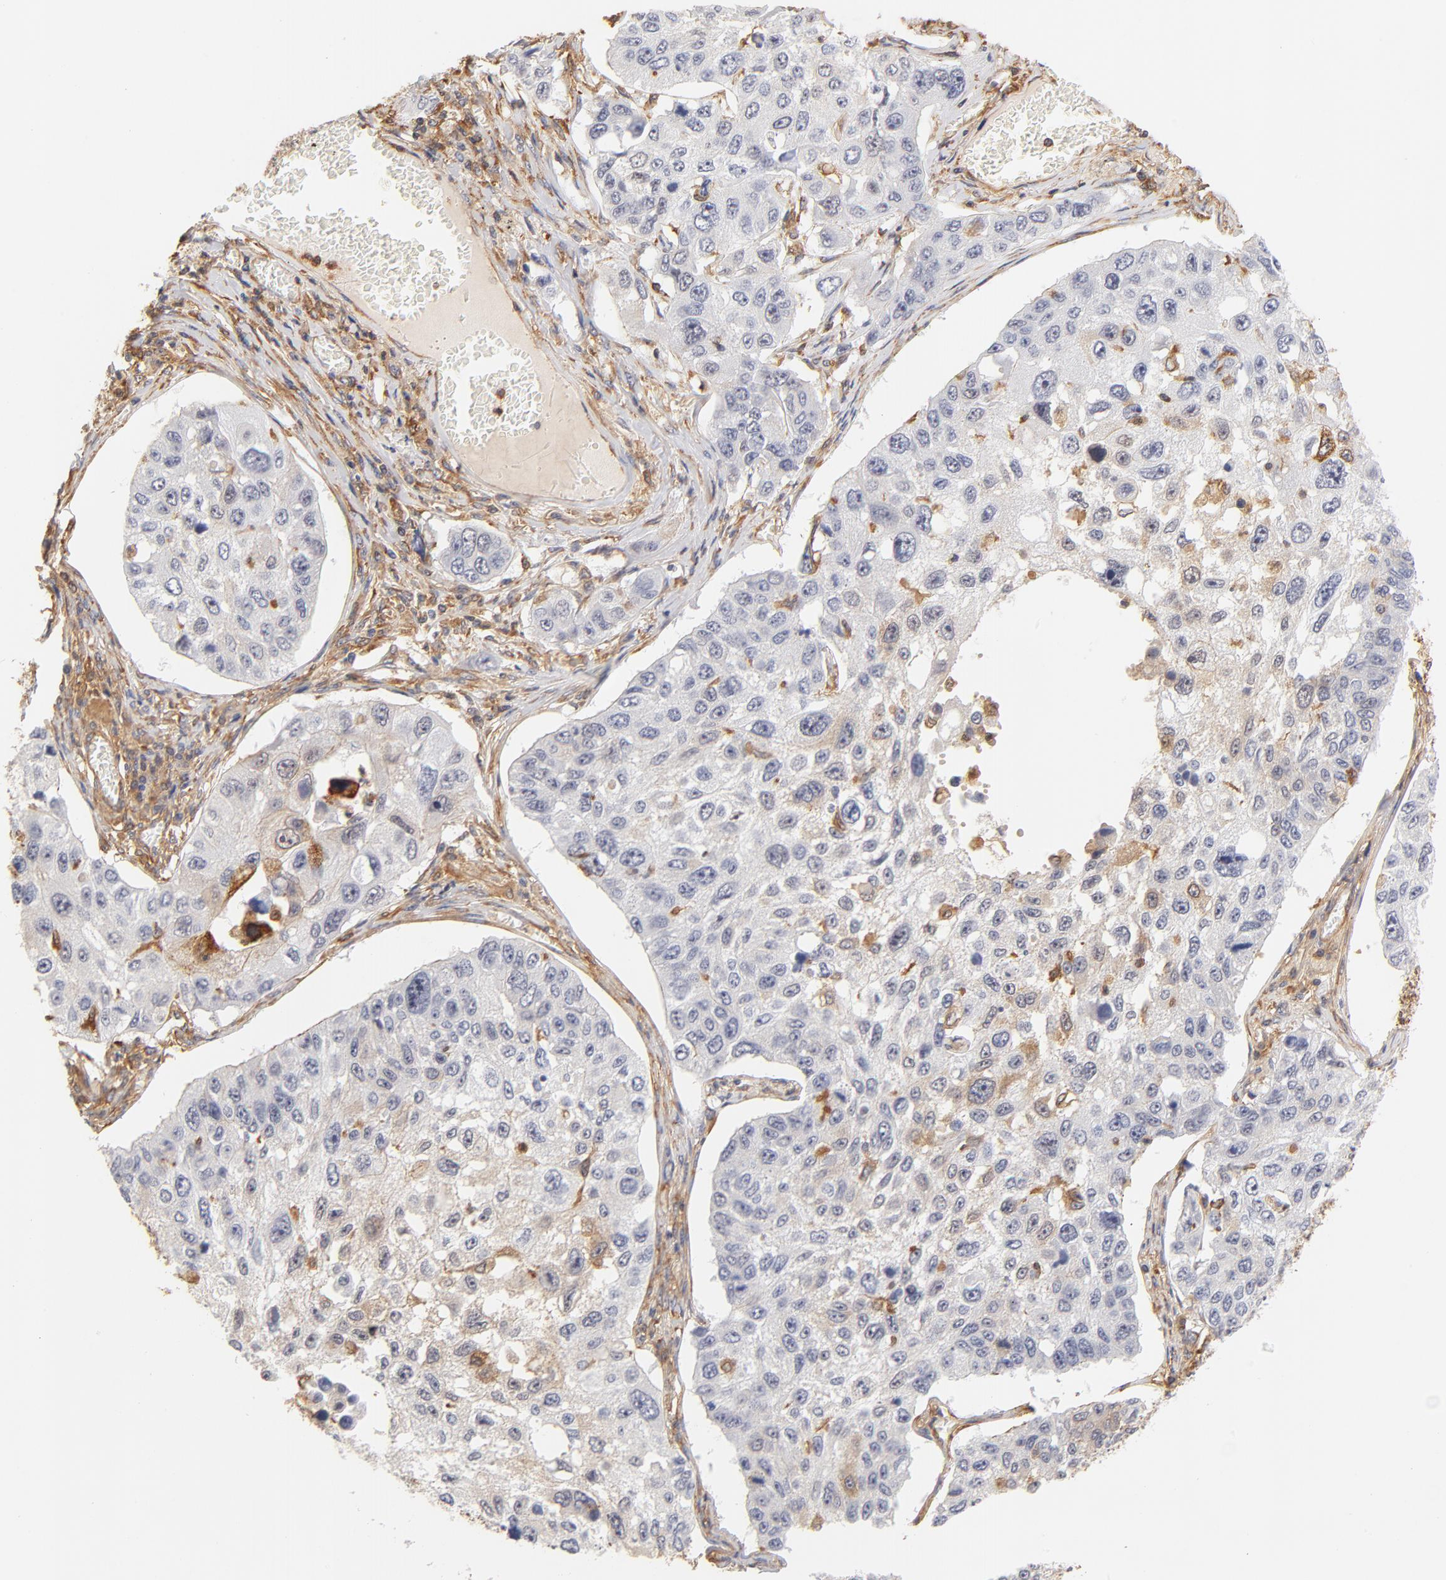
{"staining": {"intensity": "weak", "quantity": "<25%", "location": "cytoplasmic/membranous"}, "tissue": "lung cancer", "cell_type": "Tumor cells", "image_type": "cancer", "snomed": [{"axis": "morphology", "description": "Squamous cell carcinoma, NOS"}, {"axis": "topography", "description": "Lung"}], "caption": "An immunohistochemistry photomicrograph of lung squamous cell carcinoma is shown. There is no staining in tumor cells of lung squamous cell carcinoma.", "gene": "FCMR", "patient": {"sex": "male", "age": 71}}